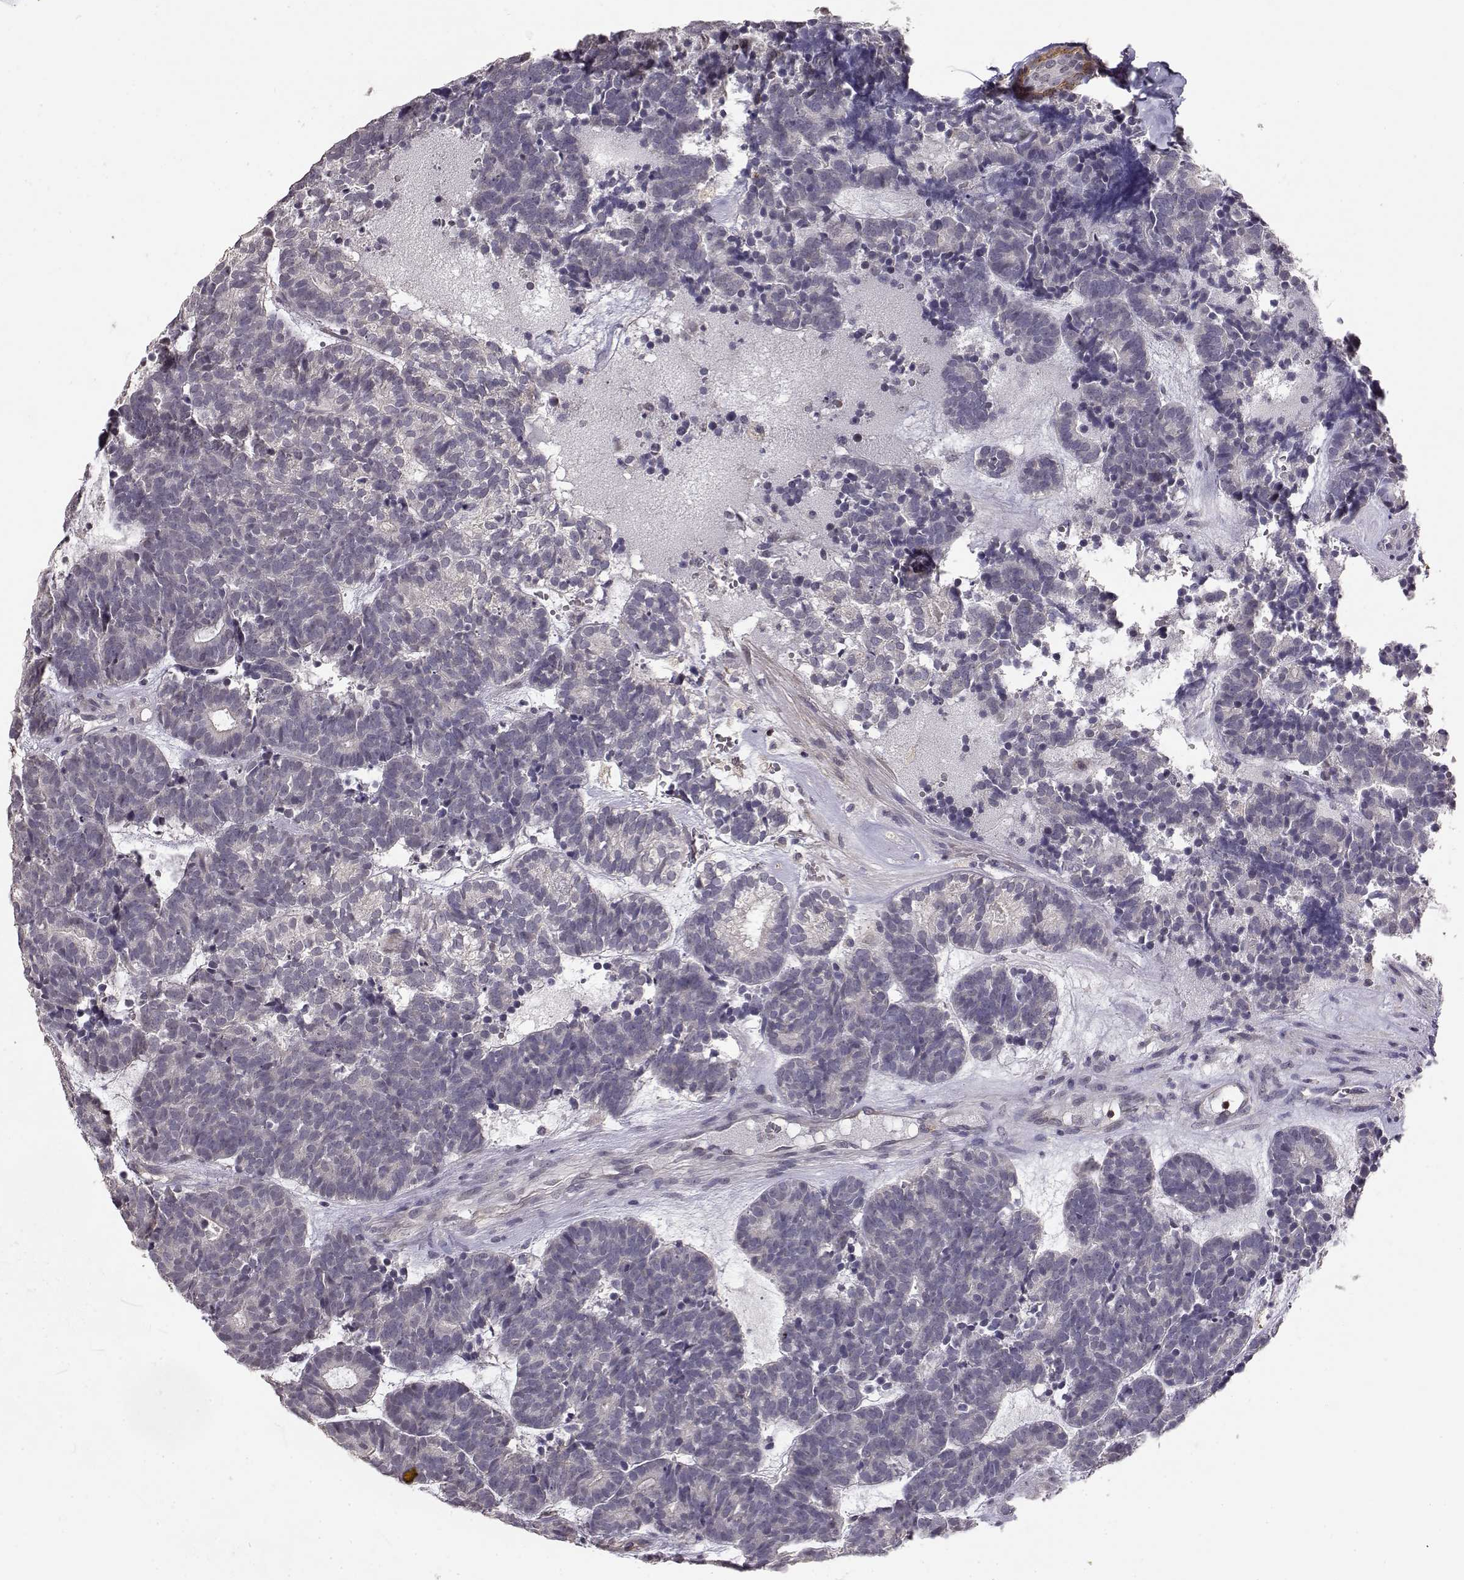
{"staining": {"intensity": "negative", "quantity": "none", "location": "none"}, "tissue": "head and neck cancer", "cell_type": "Tumor cells", "image_type": "cancer", "snomed": [{"axis": "morphology", "description": "Adenocarcinoma, NOS"}, {"axis": "topography", "description": "Head-Neck"}], "caption": "The histopathology image demonstrates no staining of tumor cells in adenocarcinoma (head and neck).", "gene": "IFITM1", "patient": {"sex": "female", "age": 81}}